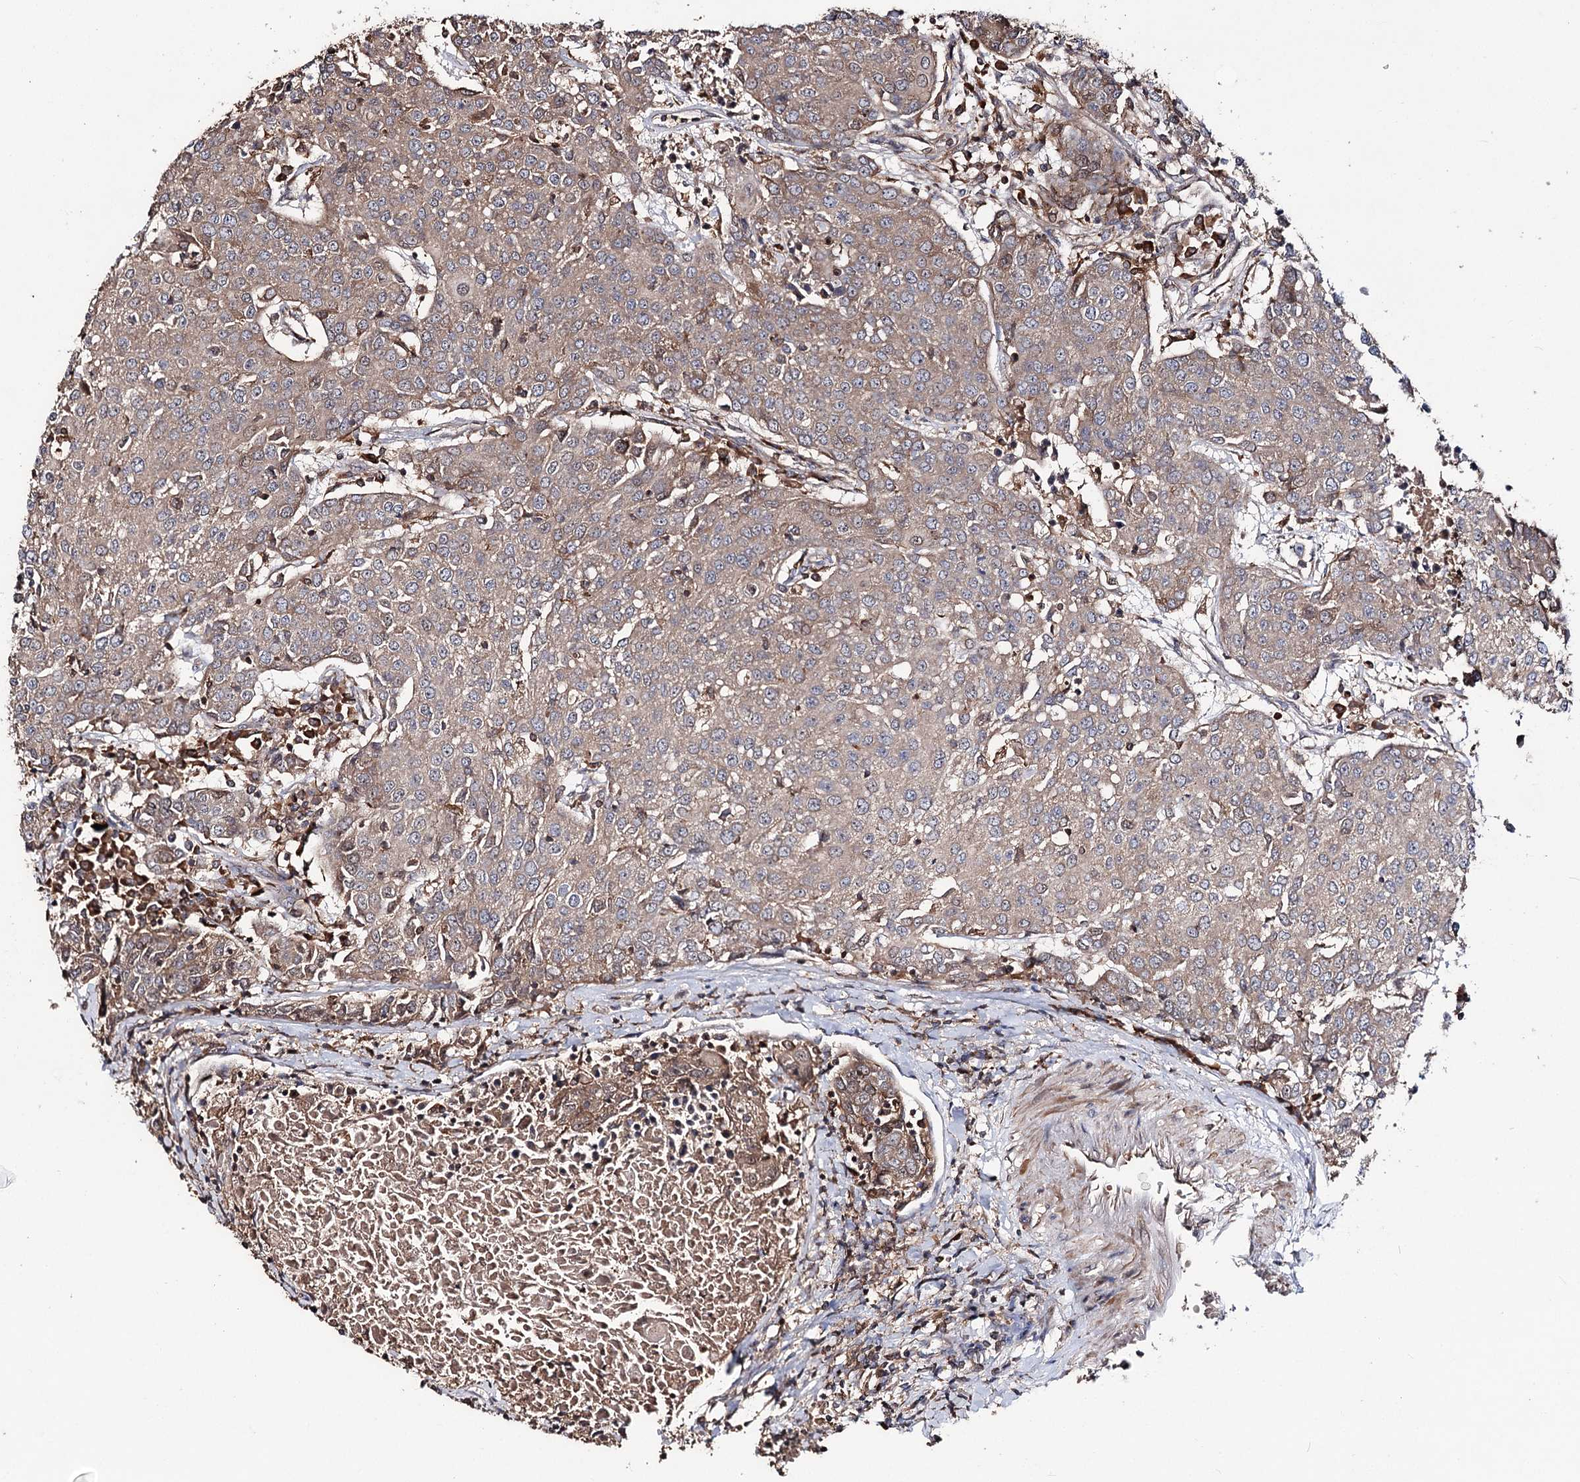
{"staining": {"intensity": "moderate", "quantity": "<25%", "location": "cytoplasmic/membranous"}, "tissue": "urothelial cancer", "cell_type": "Tumor cells", "image_type": "cancer", "snomed": [{"axis": "morphology", "description": "Urothelial carcinoma, High grade"}, {"axis": "topography", "description": "Urinary bladder"}], "caption": "Urothelial cancer stained for a protein demonstrates moderate cytoplasmic/membranous positivity in tumor cells. (DAB = brown stain, brightfield microscopy at high magnification).", "gene": "FAM53B", "patient": {"sex": "female", "age": 85}}